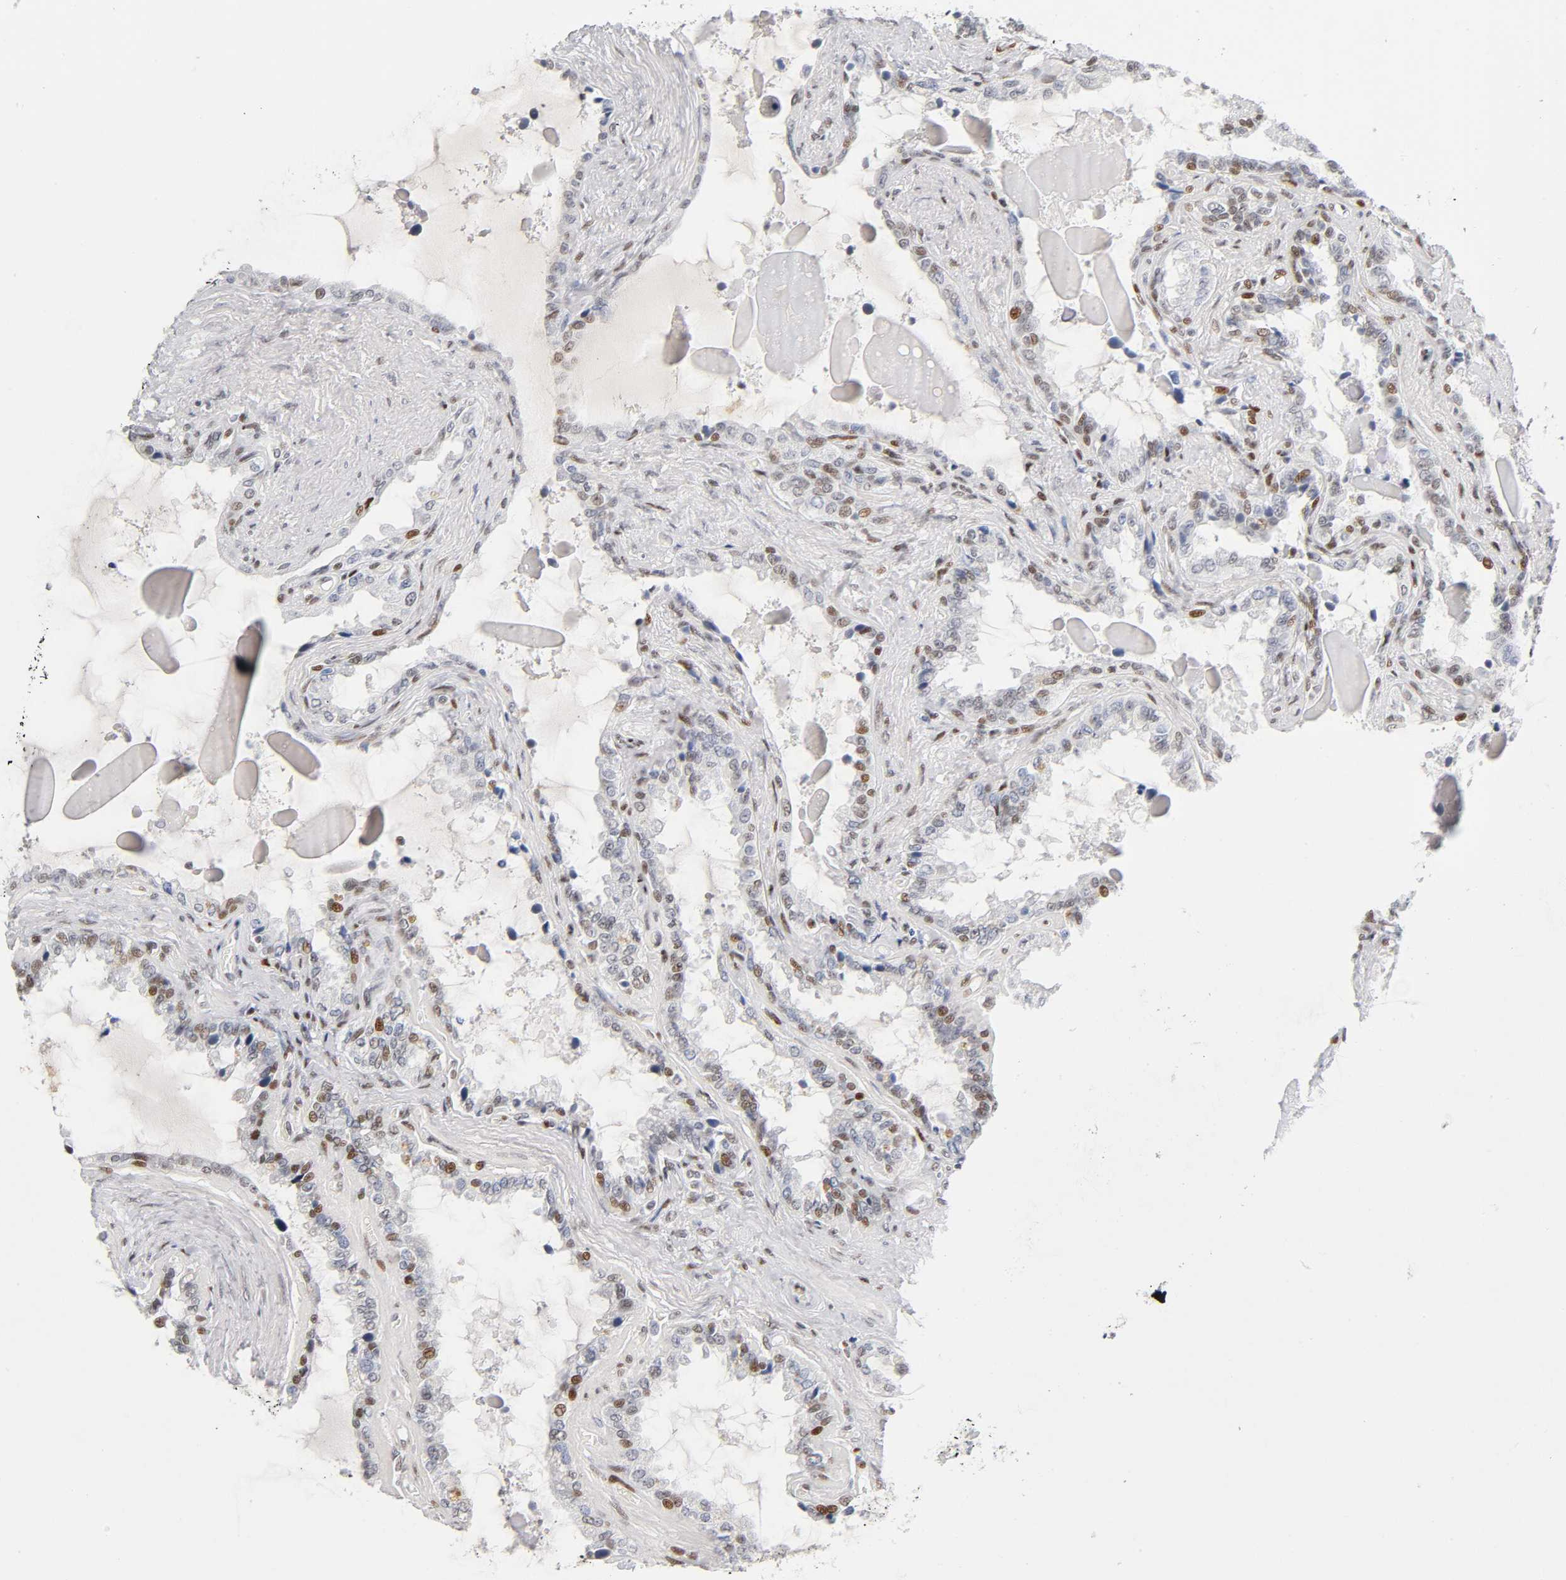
{"staining": {"intensity": "moderate", "quantity": "25%-75%", "location": "nuclear"}, "tissue": "seminal vesicle", "cell_type": "Glandular cells", "image_type": "normal", "snomed": [{"axis": "morphology", "description": "Normal tissue, NOS"}, {"axis": "morphology", "description": "Inflammation, NOS"}, {"axis": "topography", "description": "Urinary bladder"}, {"axis": "topography", "description": "Prostate"}, {"axis": "topography", "description": "Seminal veicle"}], "caption": "Moderate nuclear protein staining is seen in about 25%-75% of glandular cells in seminal vesicle.", "gene": "SP3", "patient": {"sex": "male", "age": 82}}